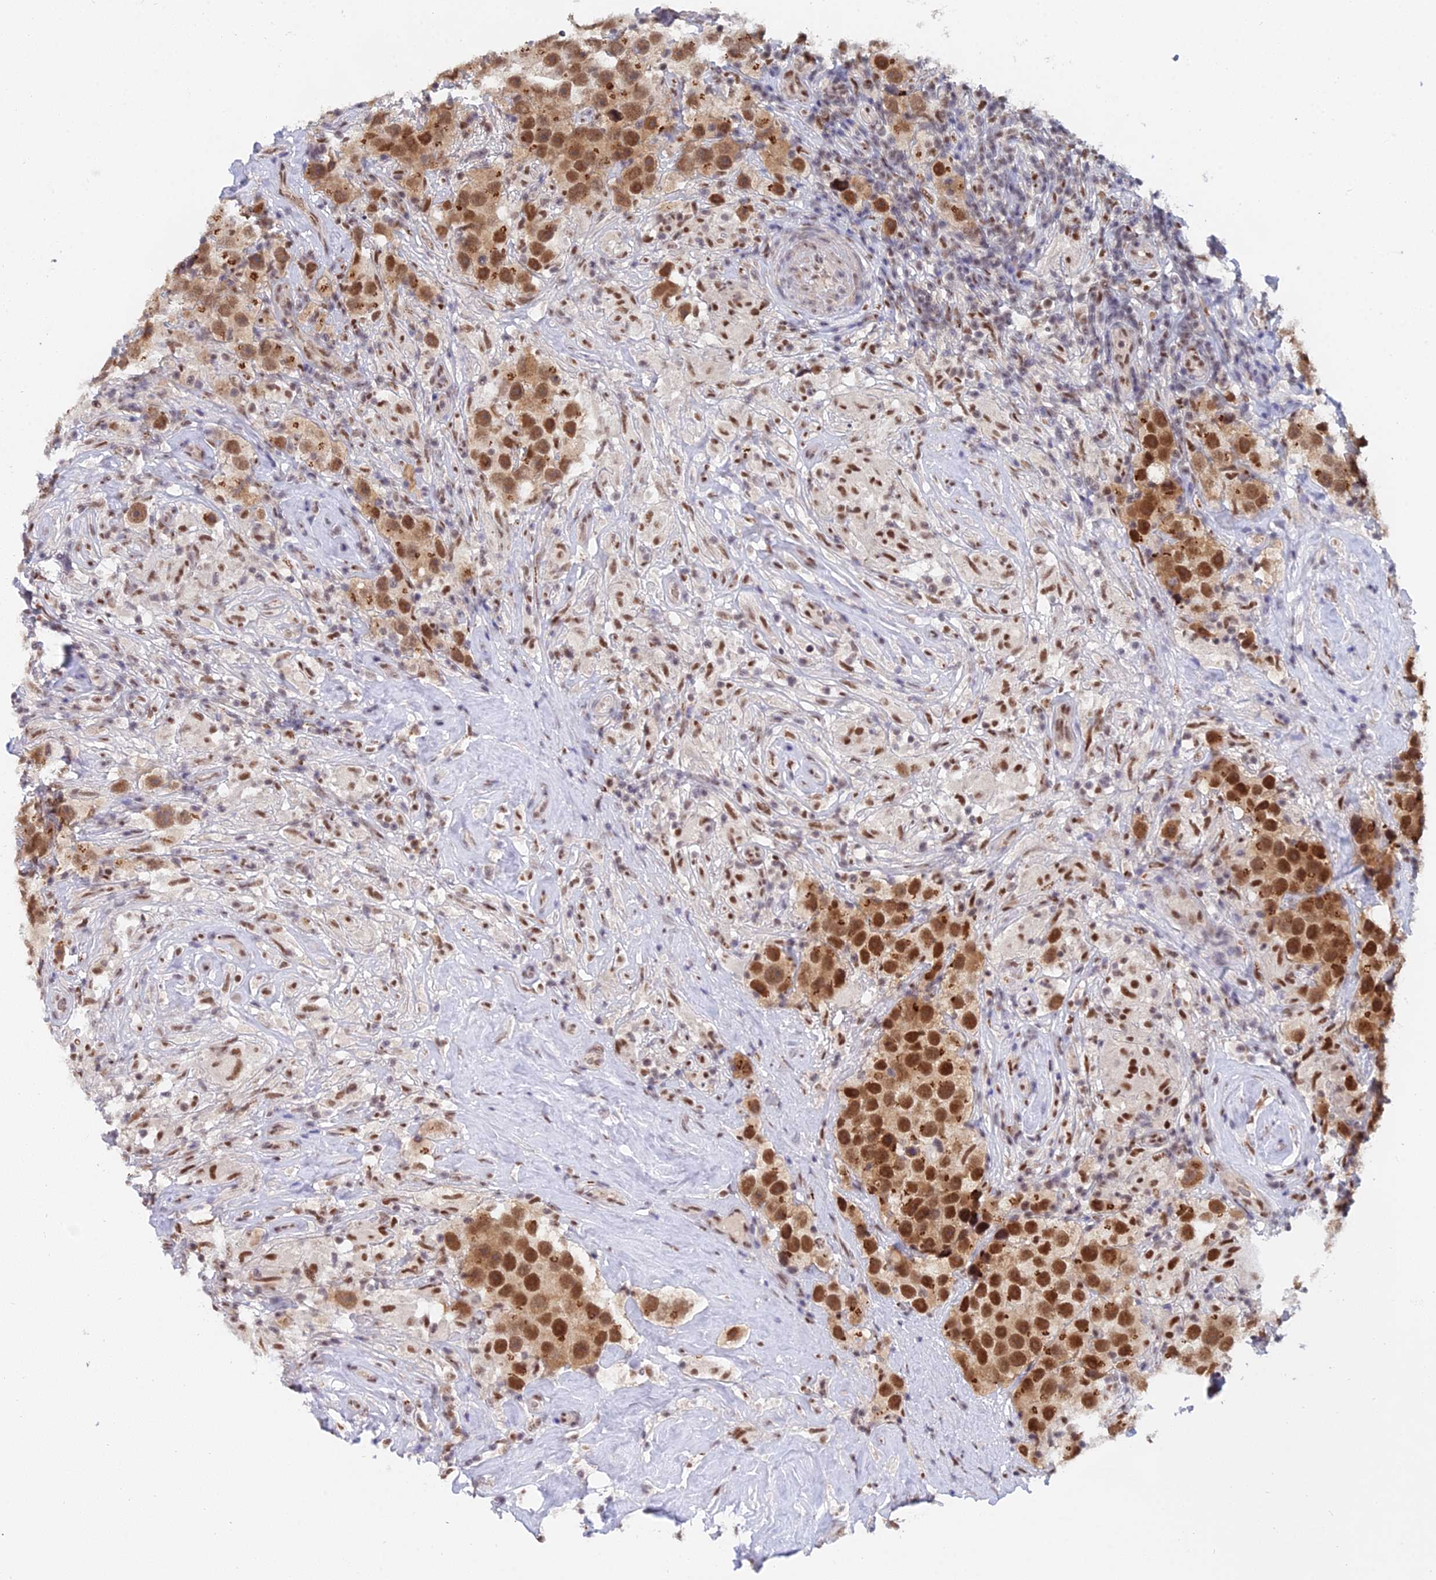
{"staining": {"intensity": "strong", "quantity": ">75%", "location": "nuclear"}, "tissue": "testis cancer", "cell_type": "Tumor cells", "image_type": "cancer", "snomed": [{"axis": "morphology", "description": "Seminoma, NOS"}, {"axis": "topography", "description": "Testis"}], "caption": "Testis cancer (seminoma) stained with DAB immunohistochemistry (IHC) displays high levels of strong nuclear positivity in approximately >75% of tumor cells. (IHC, brightfield microscopy, high magnification).", "gene": "THOC3", "patient": {"sex": "male", "age": 49}}